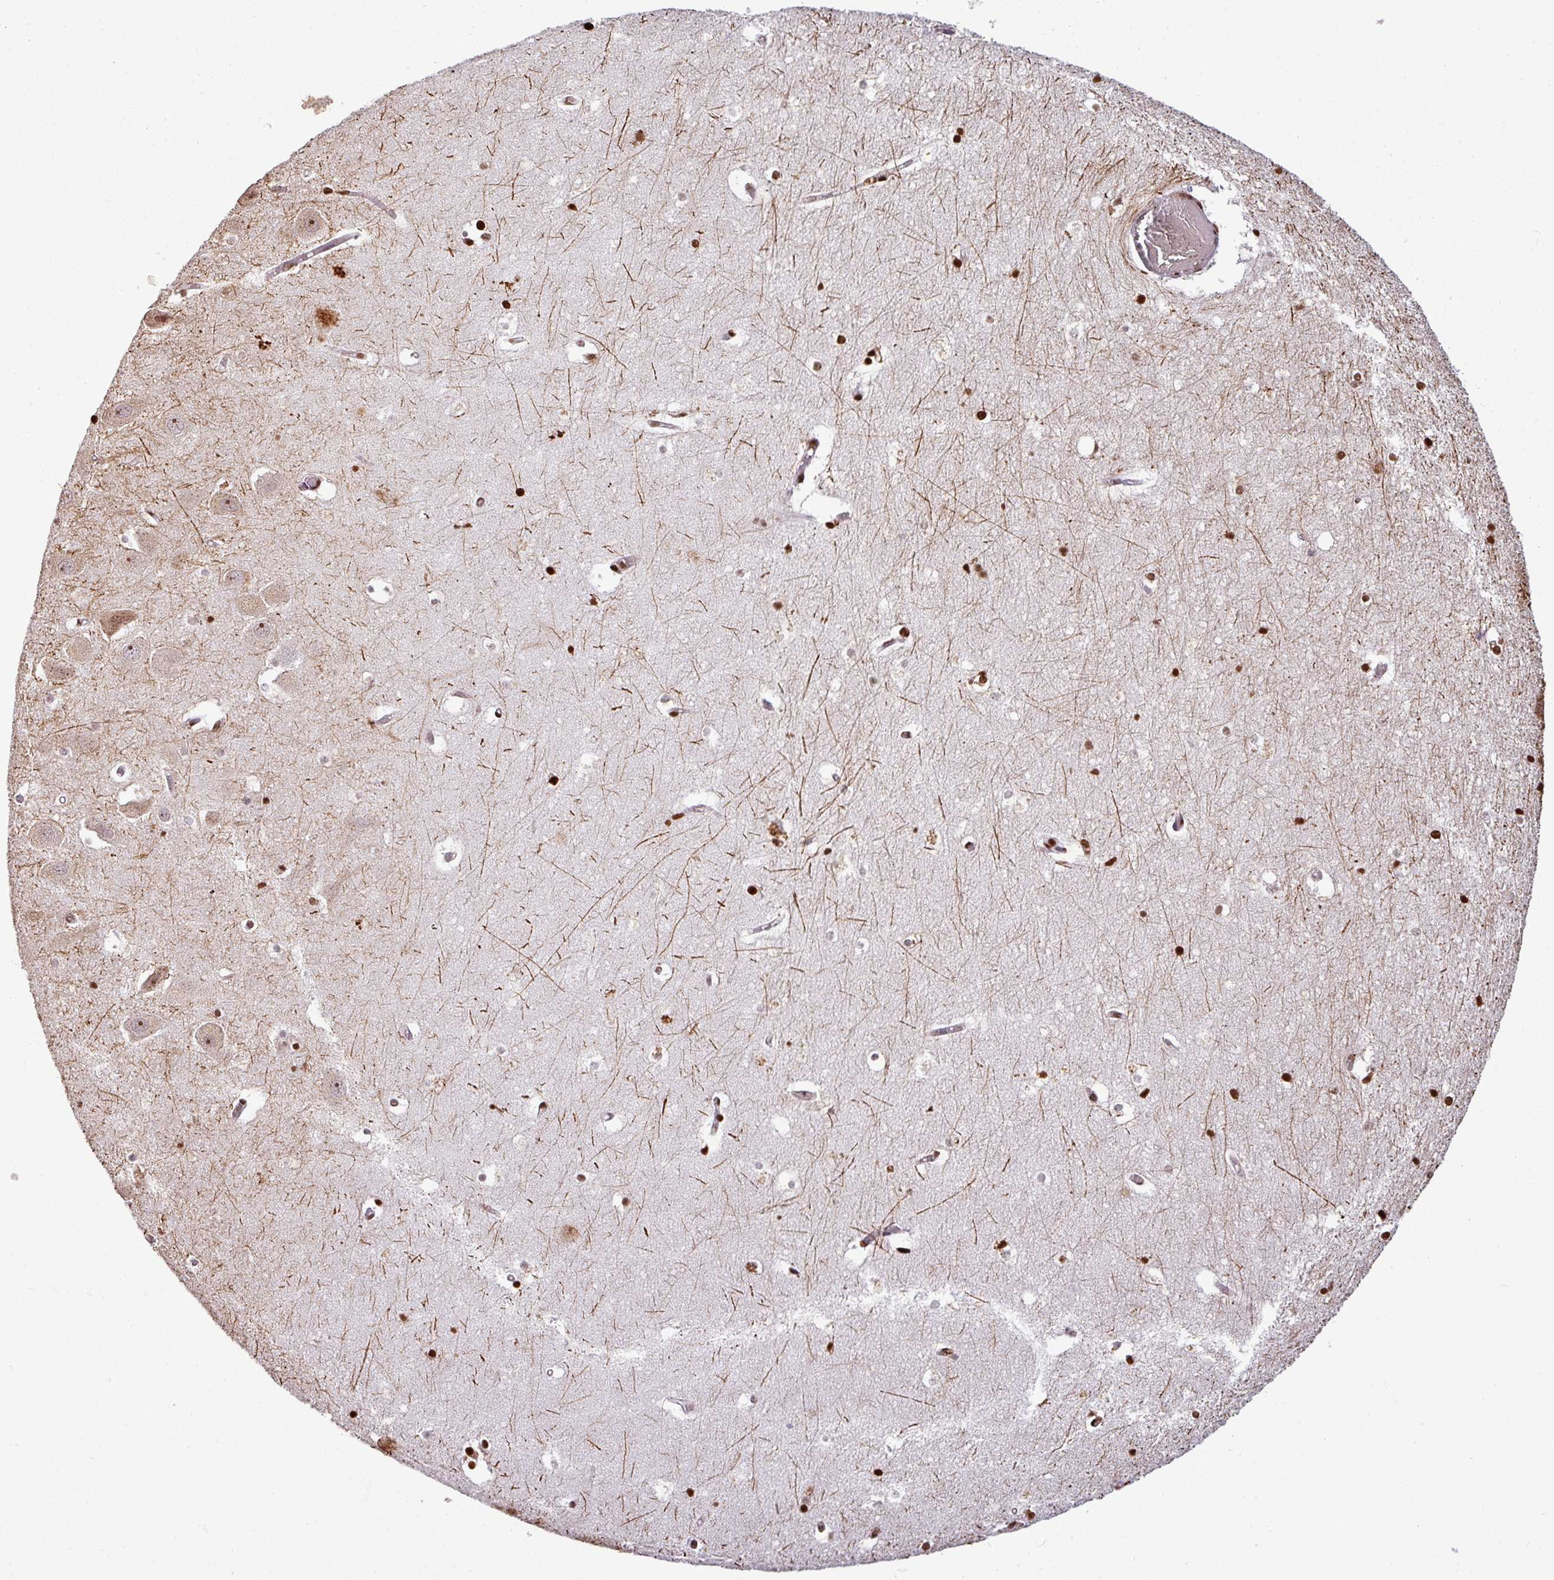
{"staining": {"intensity": "moderate", "quantity": ">75%", "location": "cytoplasmic/membranous,nuclear"}, "tissue": "hippocampus", "cell_type": "Glial cells", "image_type": "normal", "snomed": [{"axis": "morphology", "description": "Normal tissue, NOS"}, {"axis": "topography", "description": "Hippocampus"}], "caption": "Protein positivity by immunohistochemistry (IHC) reveals moderate cytoplasmic/membranous,nuclear expression in approximately >75% of glial cells in normal hippocampus.", "gene": "DNAAF9", "patient": {"sex": "female", "age": 52}}